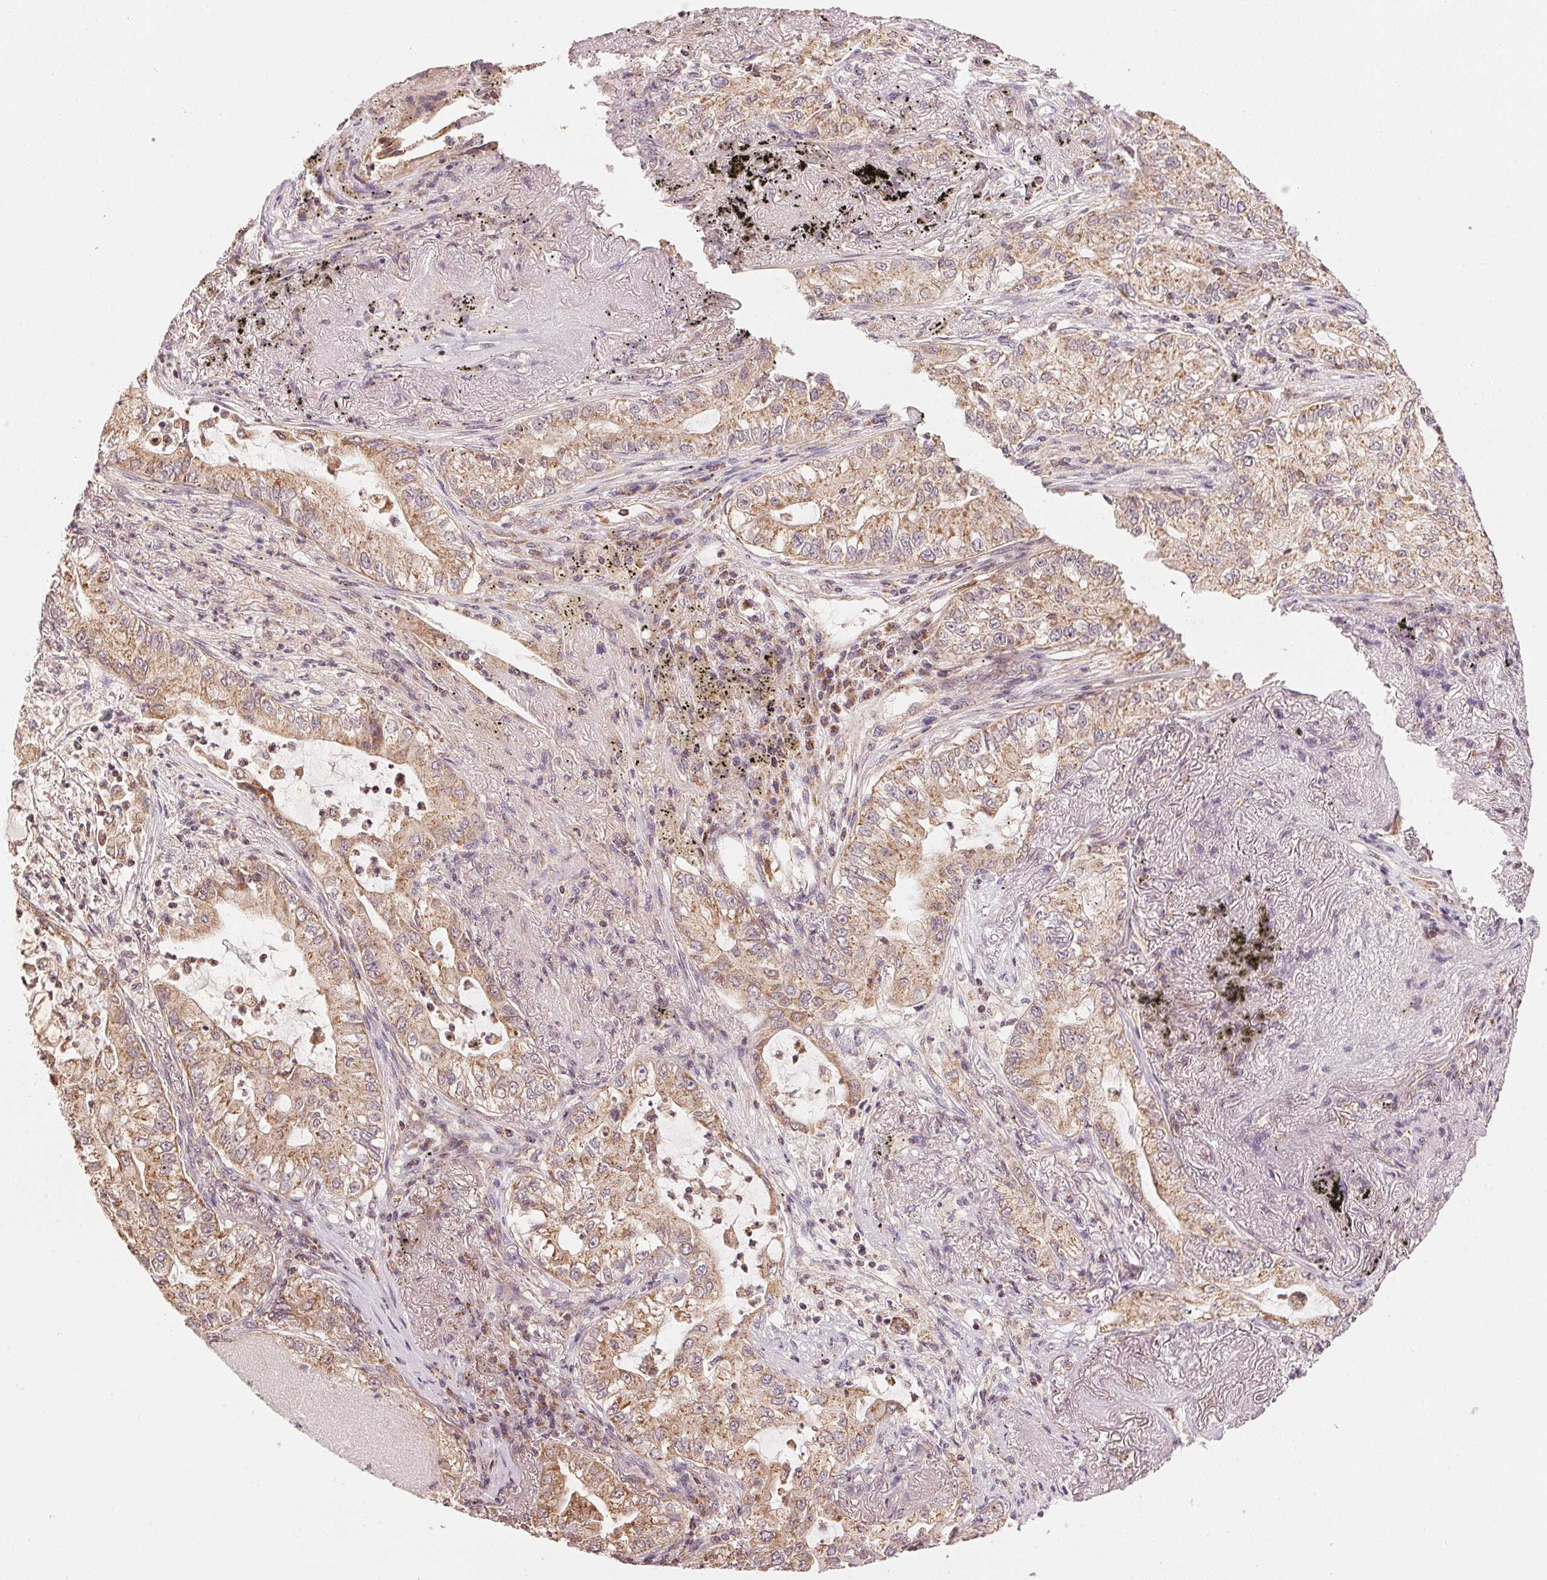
{"staining": {"intensity": "moderate", "quantity": ">75%", "location": "cytoplasmic/membranous"}, "tissue": "lung cancer", "cell_type": "Tumor cells", "image_type": "cancer", "snomed": [{"axis": "morphology", "description": "Adenocarcinoma, NOS"}, {"axis": "topography", "description": "Lung"}], "caption": "IHC of lung cancer shows medium levels of moderate cytoplasmic/membranous positivity in approximately >75% of tumor cells. The protein of interest is stained brown, and the nuclei are stained in blue (DAB (3,3'-diaminobenzidine) IHC with brightfield microscopy, high magnification).", "gene": "ARHGAP6", "patient": {"sex": "female", "age": 73}}